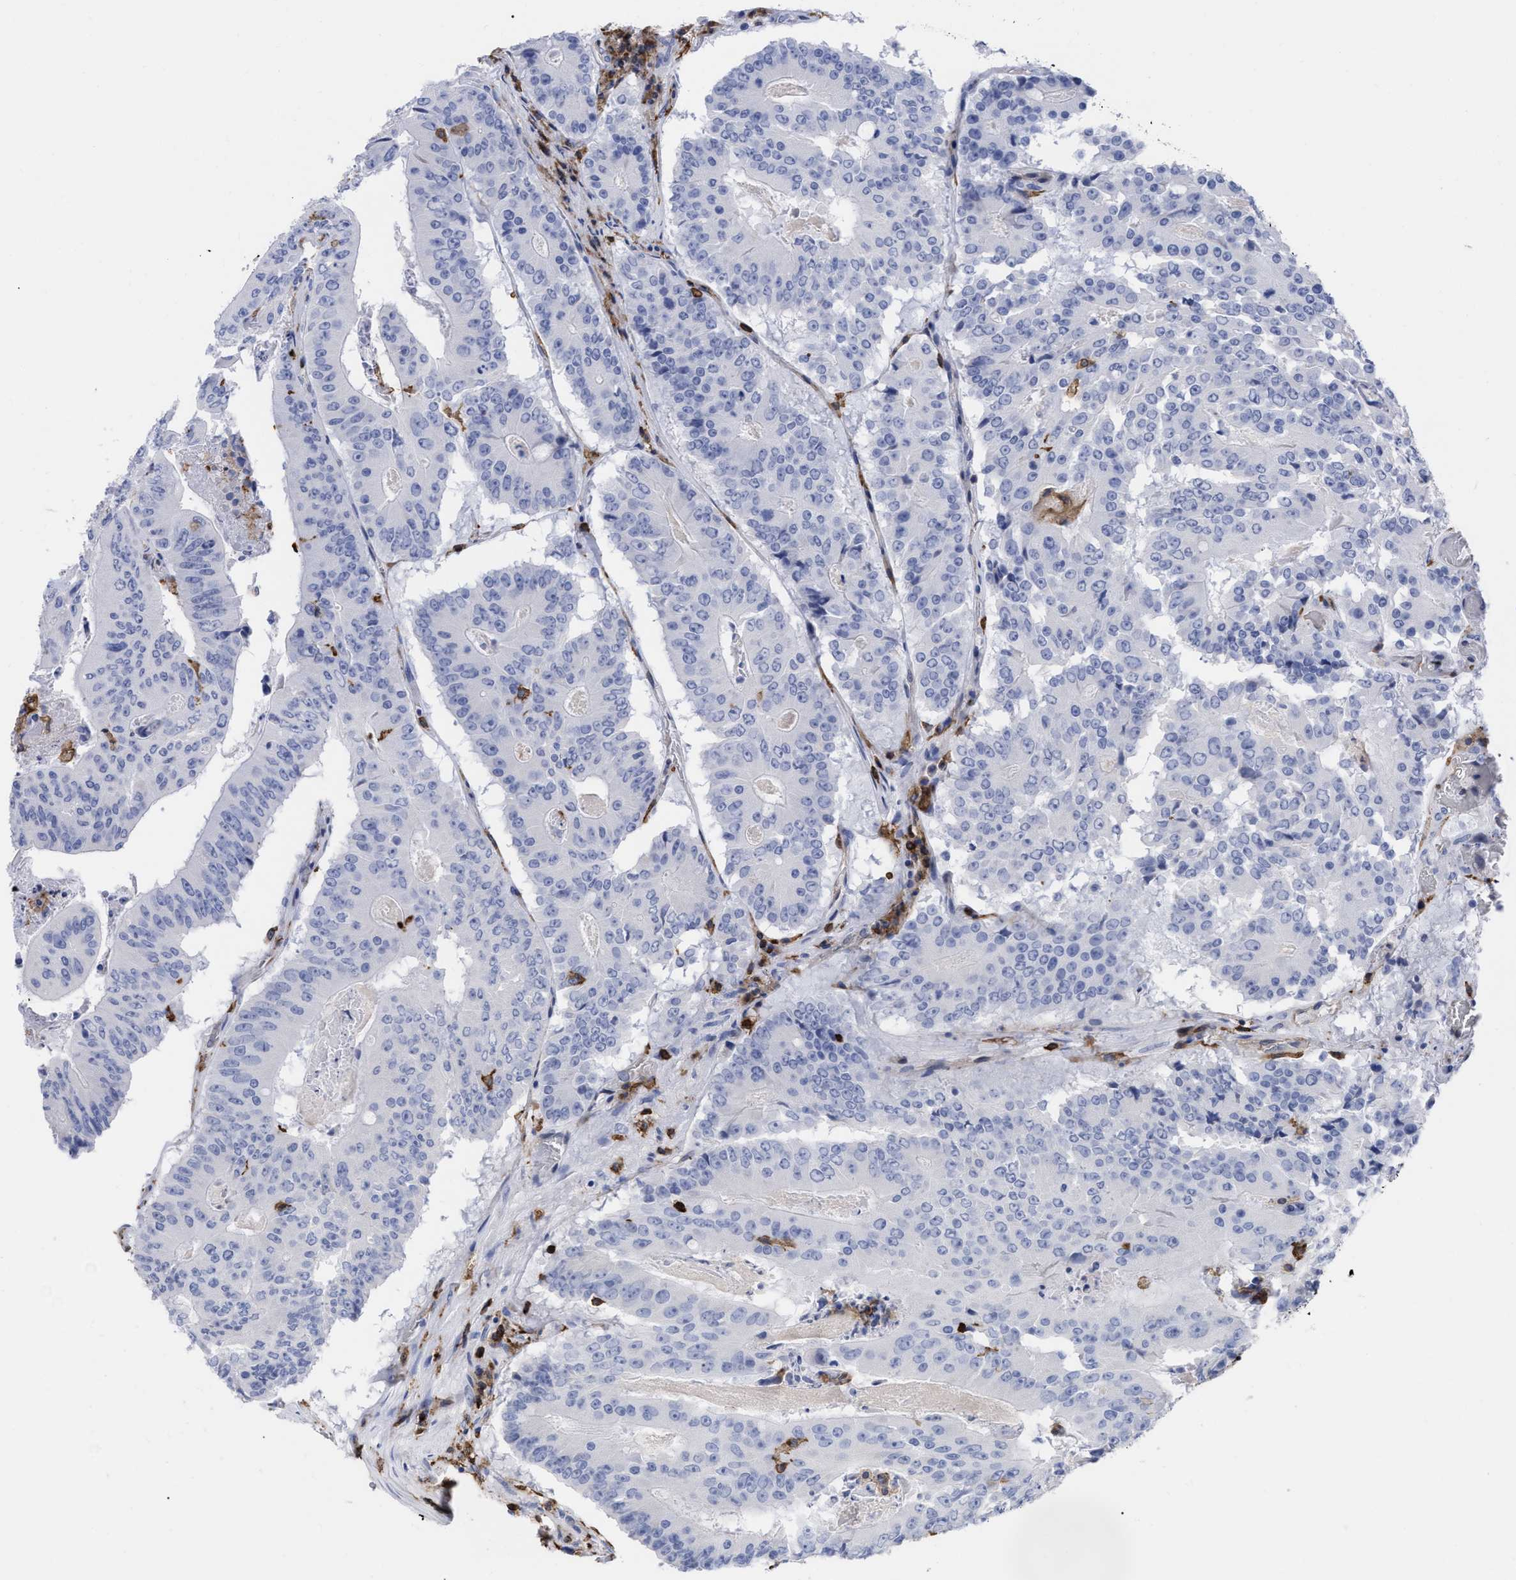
{"staining": {"intensity": "negative", "quantity": "none", "location": "none"}, "tissue": "colorectal cancer", "cell_type": "Tumor cells", "image_type": "cancer", "snomed": [{"axis": "morphology", "description": "Adenocarcinoma, NOS"}, {"axis": "topography", "description": "Colon"}], "caption": "Immunohistochemistry of colorectal adenocarcinoma demonstrates no staining in tumor cells.", "gene": "HCLS1", "patient": {"sex": "male", "age": 87}}